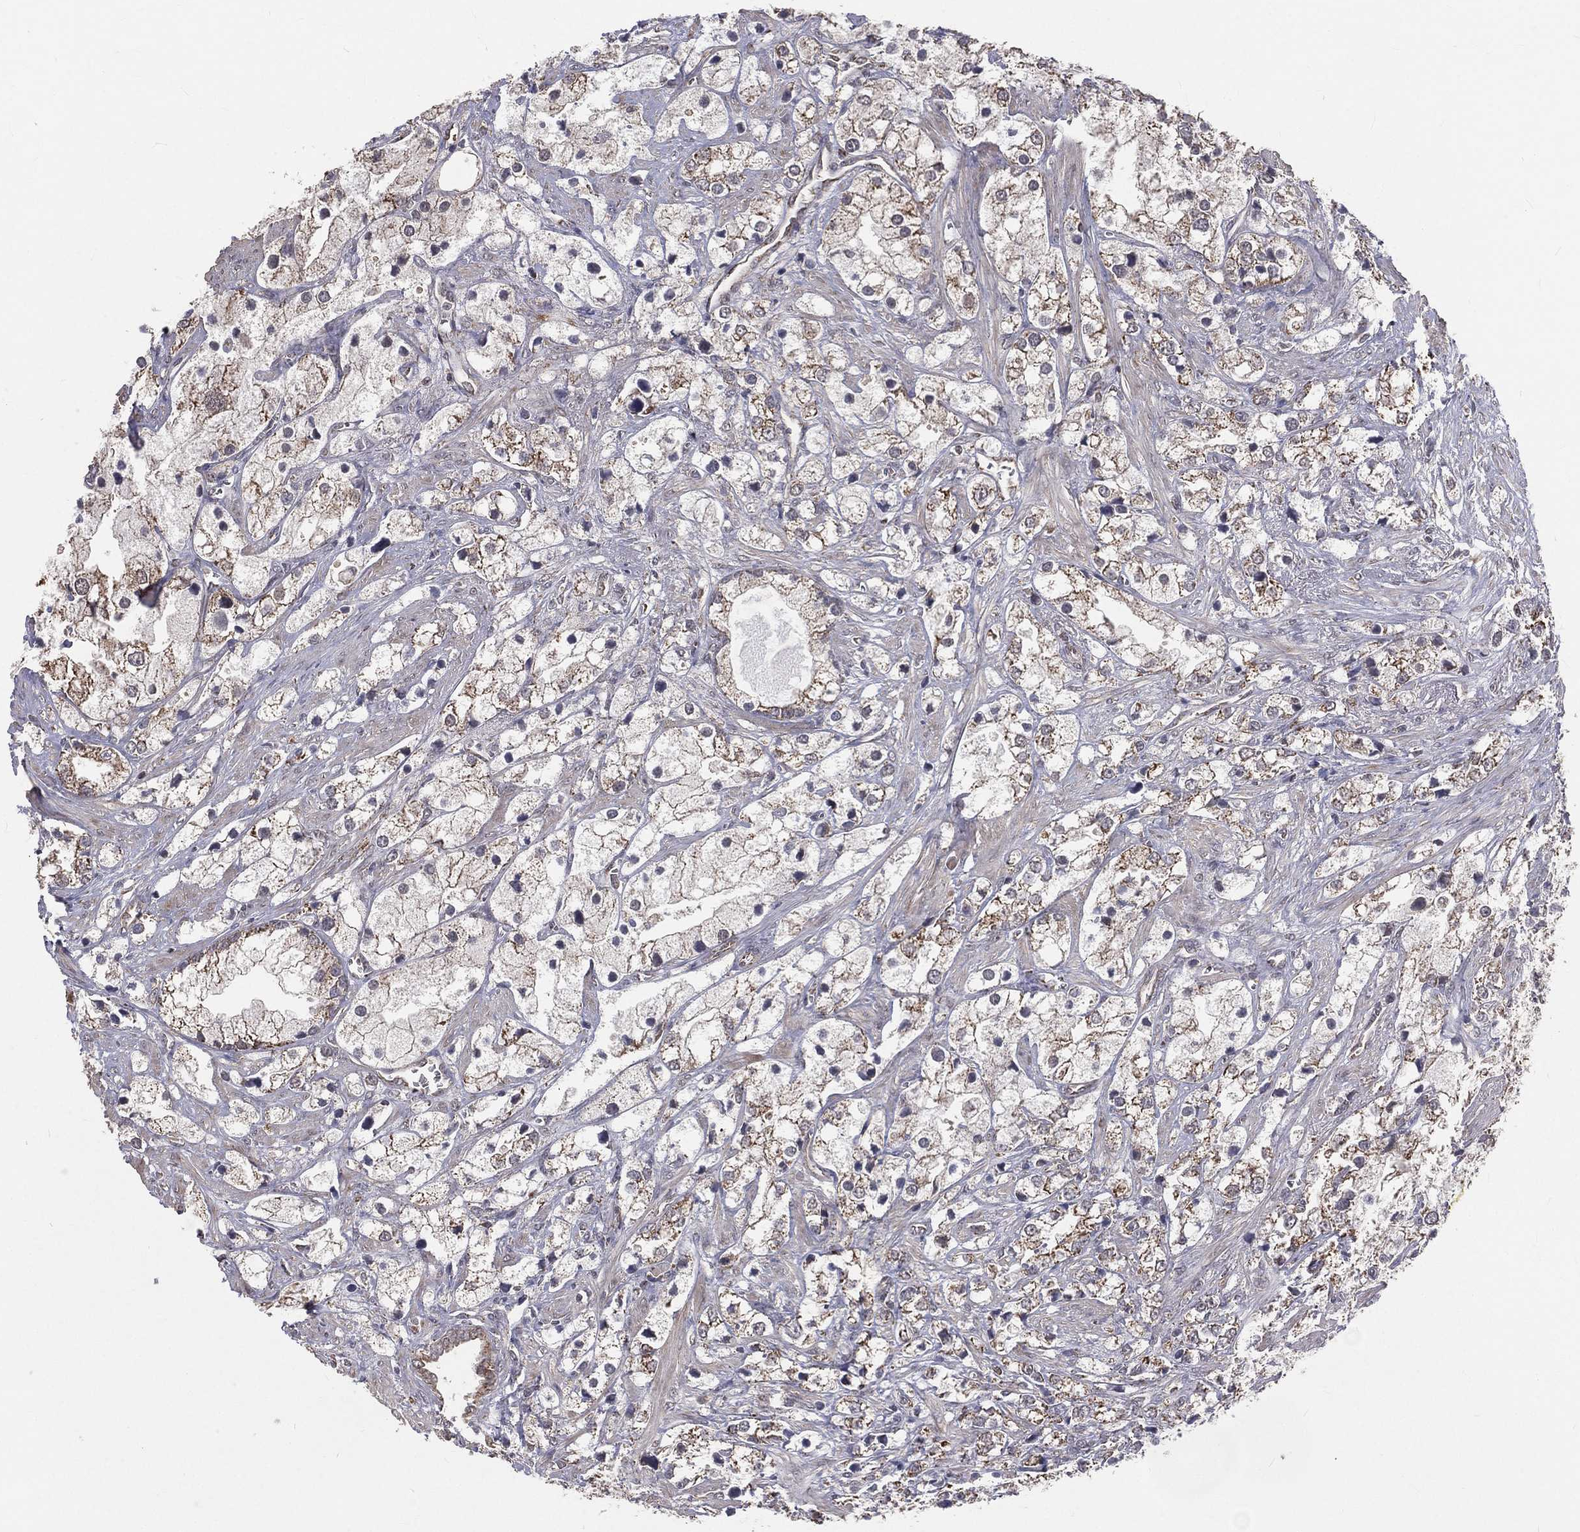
{"staining": {"intensity": "moderate", "quantity": ">75%", "location": "cytoplasmic/membranous"}, "tissue": "prostate cancer", "cell_type": "Tumor cells", "image_type": "cancer", "snomed": [{"axis": "morphology", "description": "Adenocarcinoma, NOS"}, {"axis": "topography", "description": "Prostate and seminal vesicle, NOS"}, {"axis": "topography", "description": "Prostate"}], "caption": "Immunohistochemistry photomicrograph of prostate cancer (adenocarcinoma) stained for a protein (brown), which demonstrates medium levels of moderate cytoplasmic/membranous positivity in about >75% of tumor cells.", "gene": "MRPL46", "patient": {"sex": "male", "age": 79}}